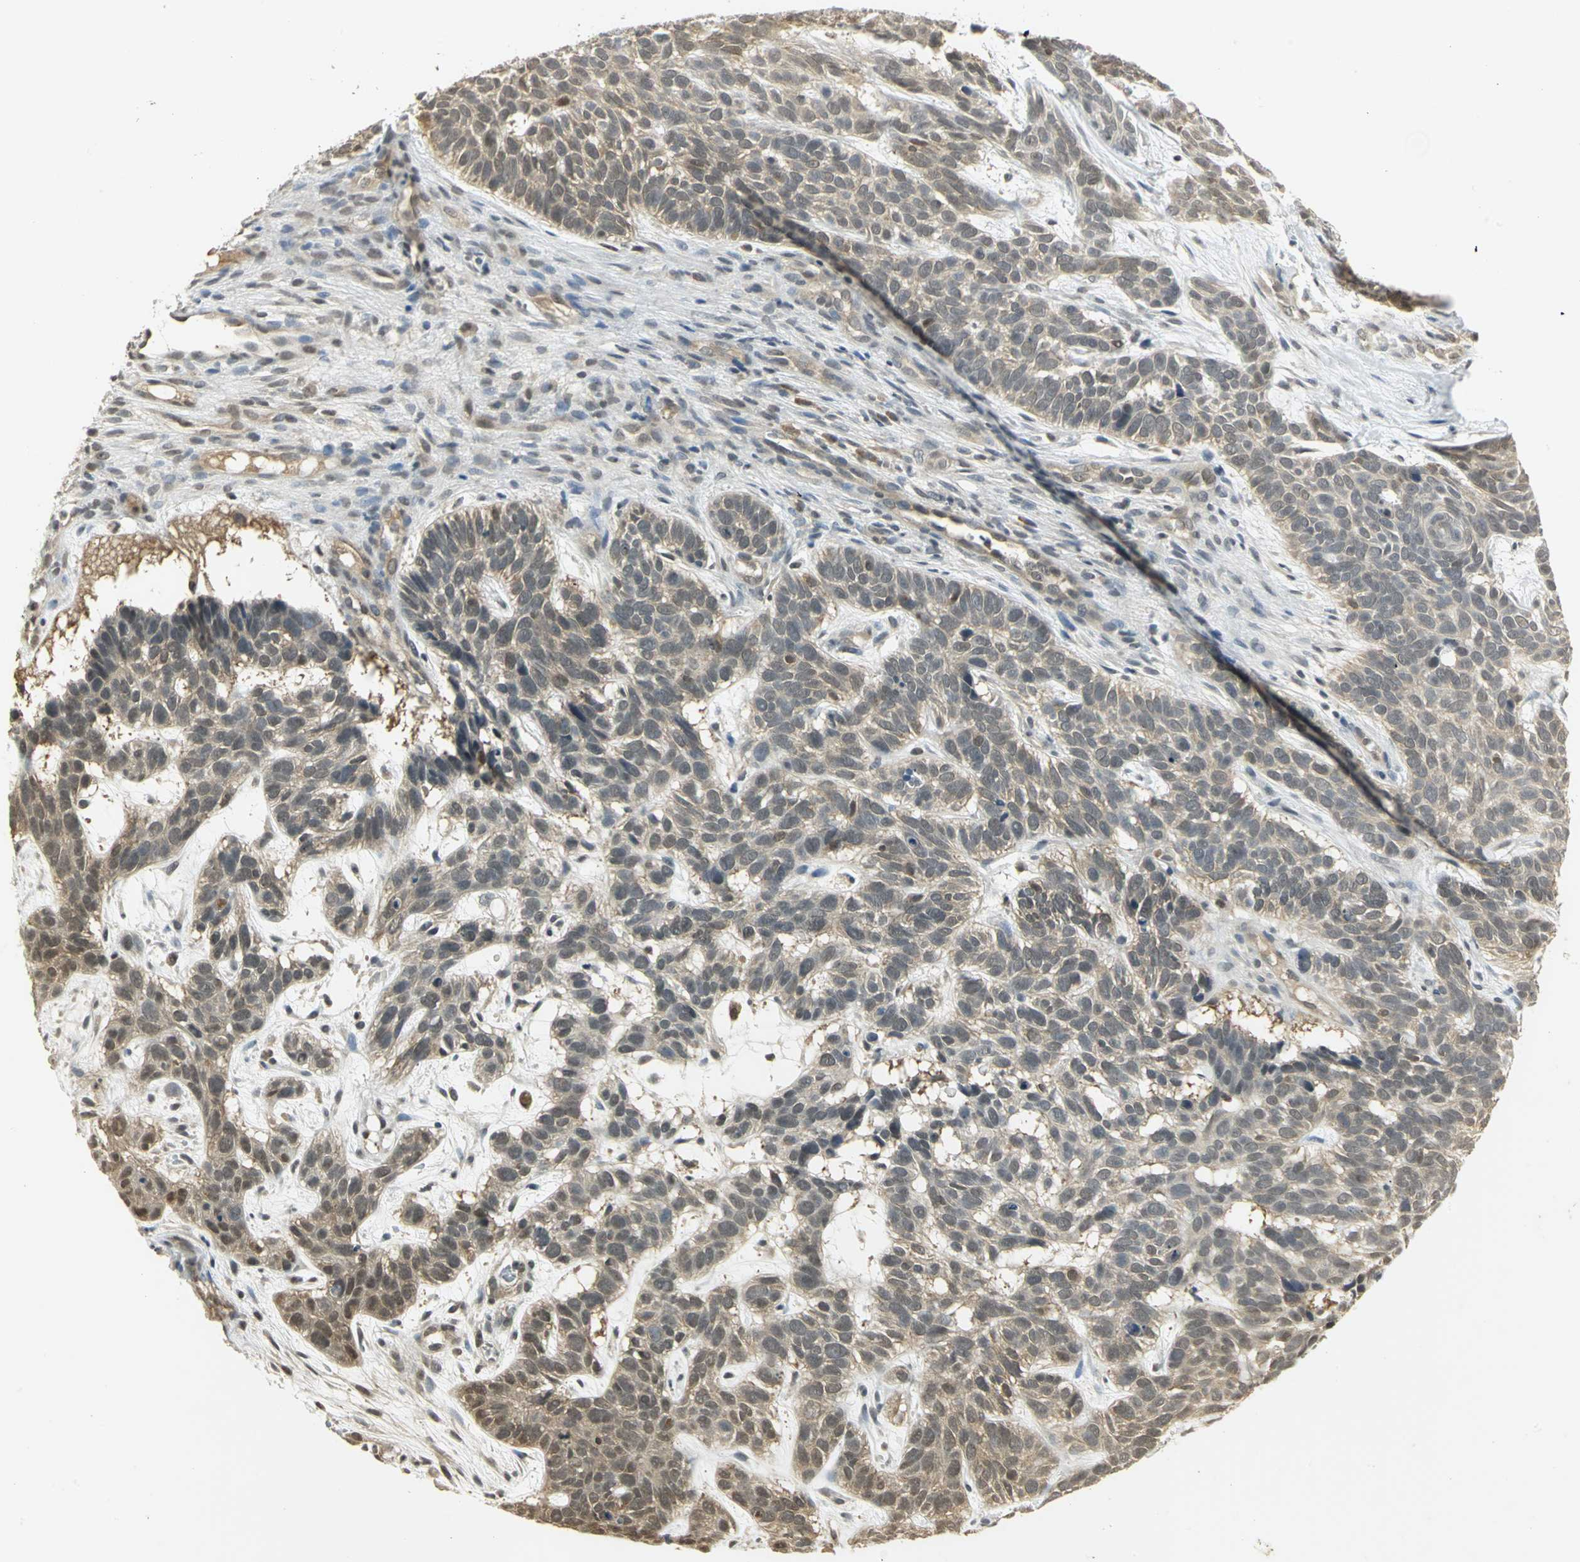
{"staining": {"intensity": "weak", "quantity": ">75%", "location": "cytoplasmic/membranous"}, "tissue": "skin cancer", "cell_type": "Tumor cells", "image_type": "cancer", "snomed": [{"axis": "morphology", "description": "Basal cell carcinoma"}, {"axis": "topography", "description": "Skin"}], "caption": "The histopathology image shows staining of skin cancer (basal cell carcinoma), revealing weak cytoplasmic/membranous protein expression (brown color) within tumor cells.", "gene": "CDC34", "patient": {"sex": "male", "age": 87}}